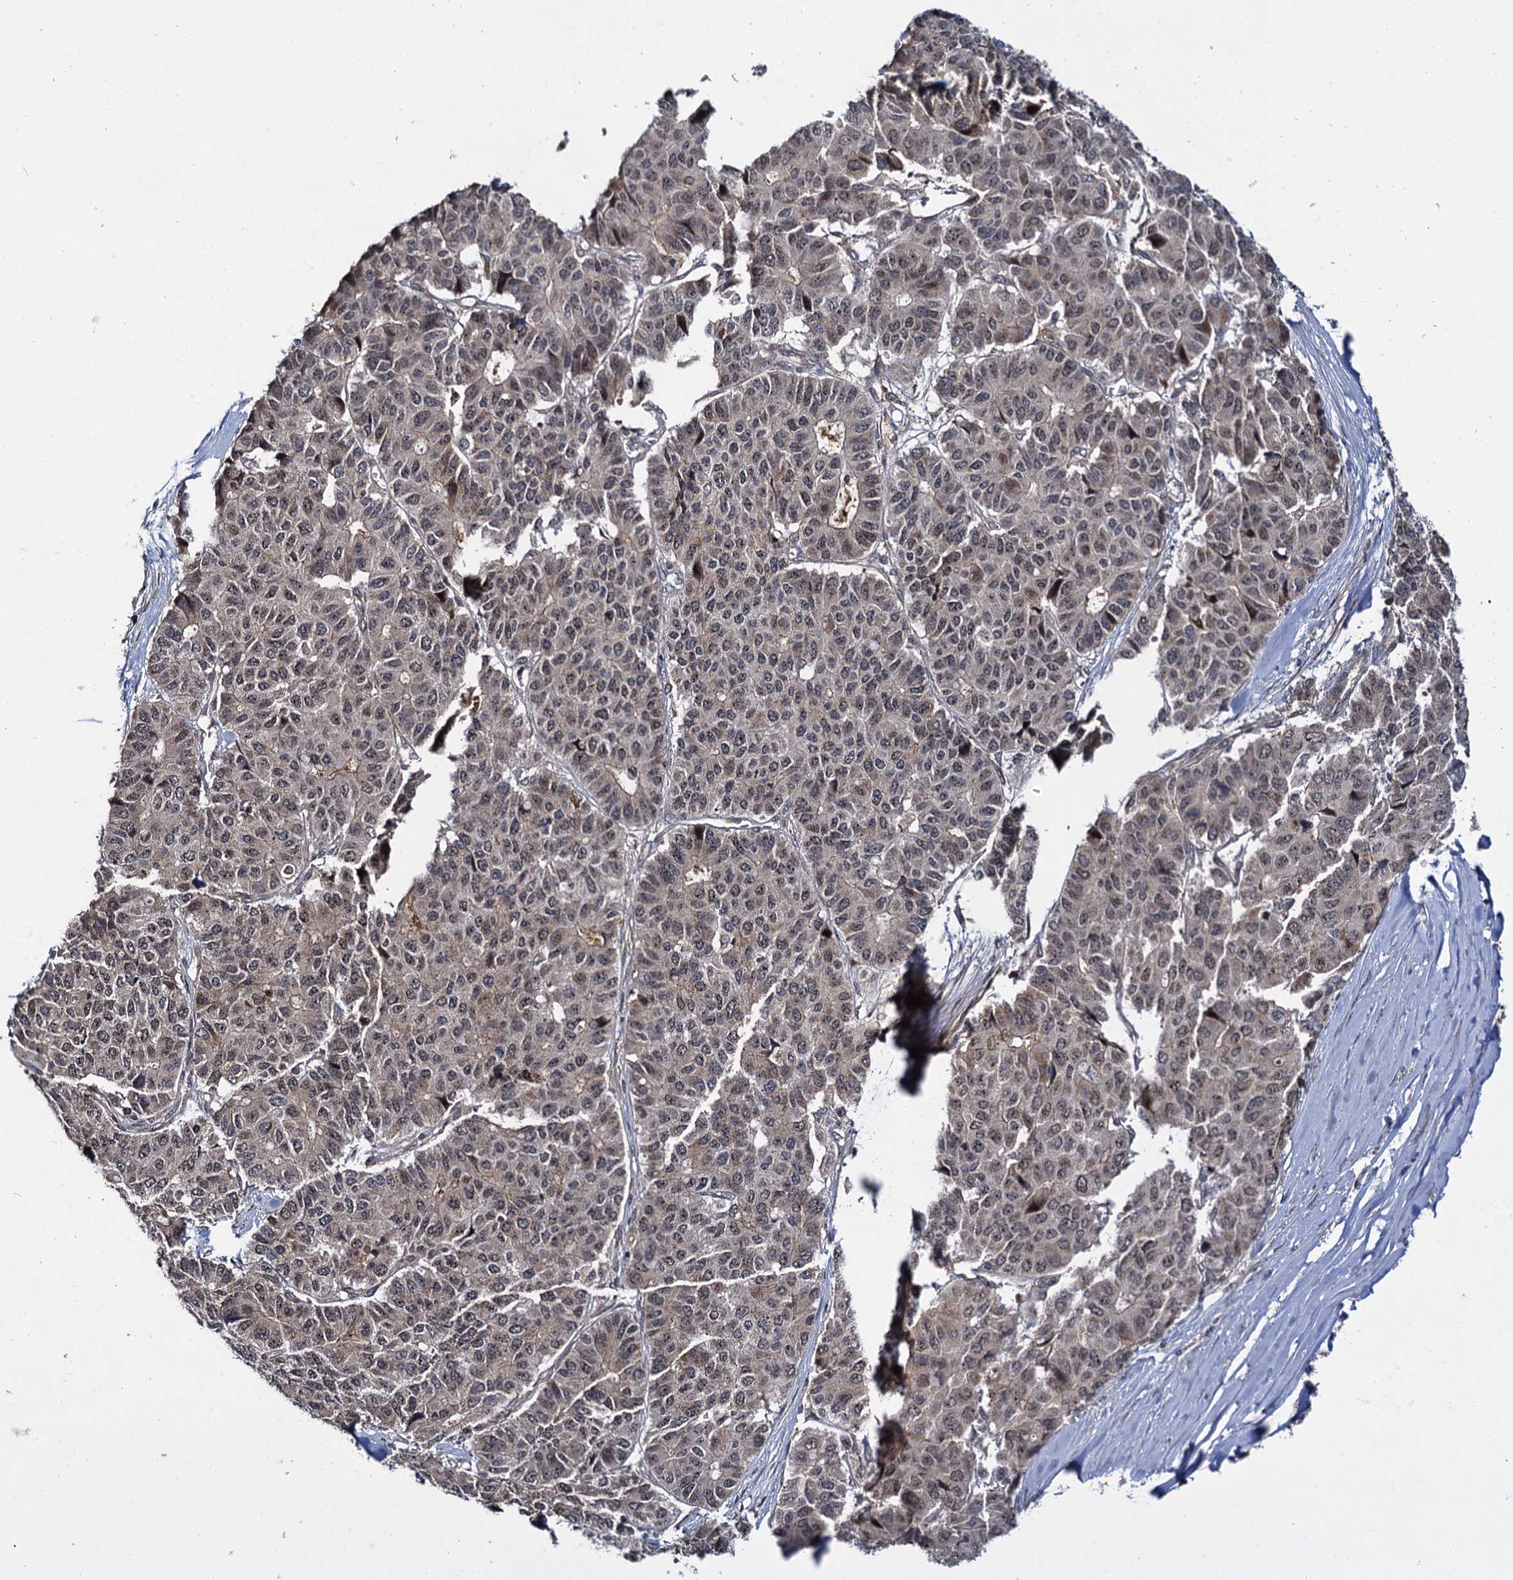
{"staining": {"intensity": "weak", "quantity": "25%-75%", "location": "nuclear"}, "tissue": "pancreatic cancer", "cell_type": "Tumor cells", "image_type": "cancer", "snomed": [{"axis": "morphology", "description": "Adenocarcinoma, NOS"}, {"axis": "topography", "description": "Pancreas"}], "caption": "Approximately 25%-75% of tumor cells in adenocarcinoma (pancreatic) reveal weak nuclear protein staining as visualized by brown immunohistochemical staining.", "gene": "ABLIM1", "patient": {"sex": "male", "age": 50}}